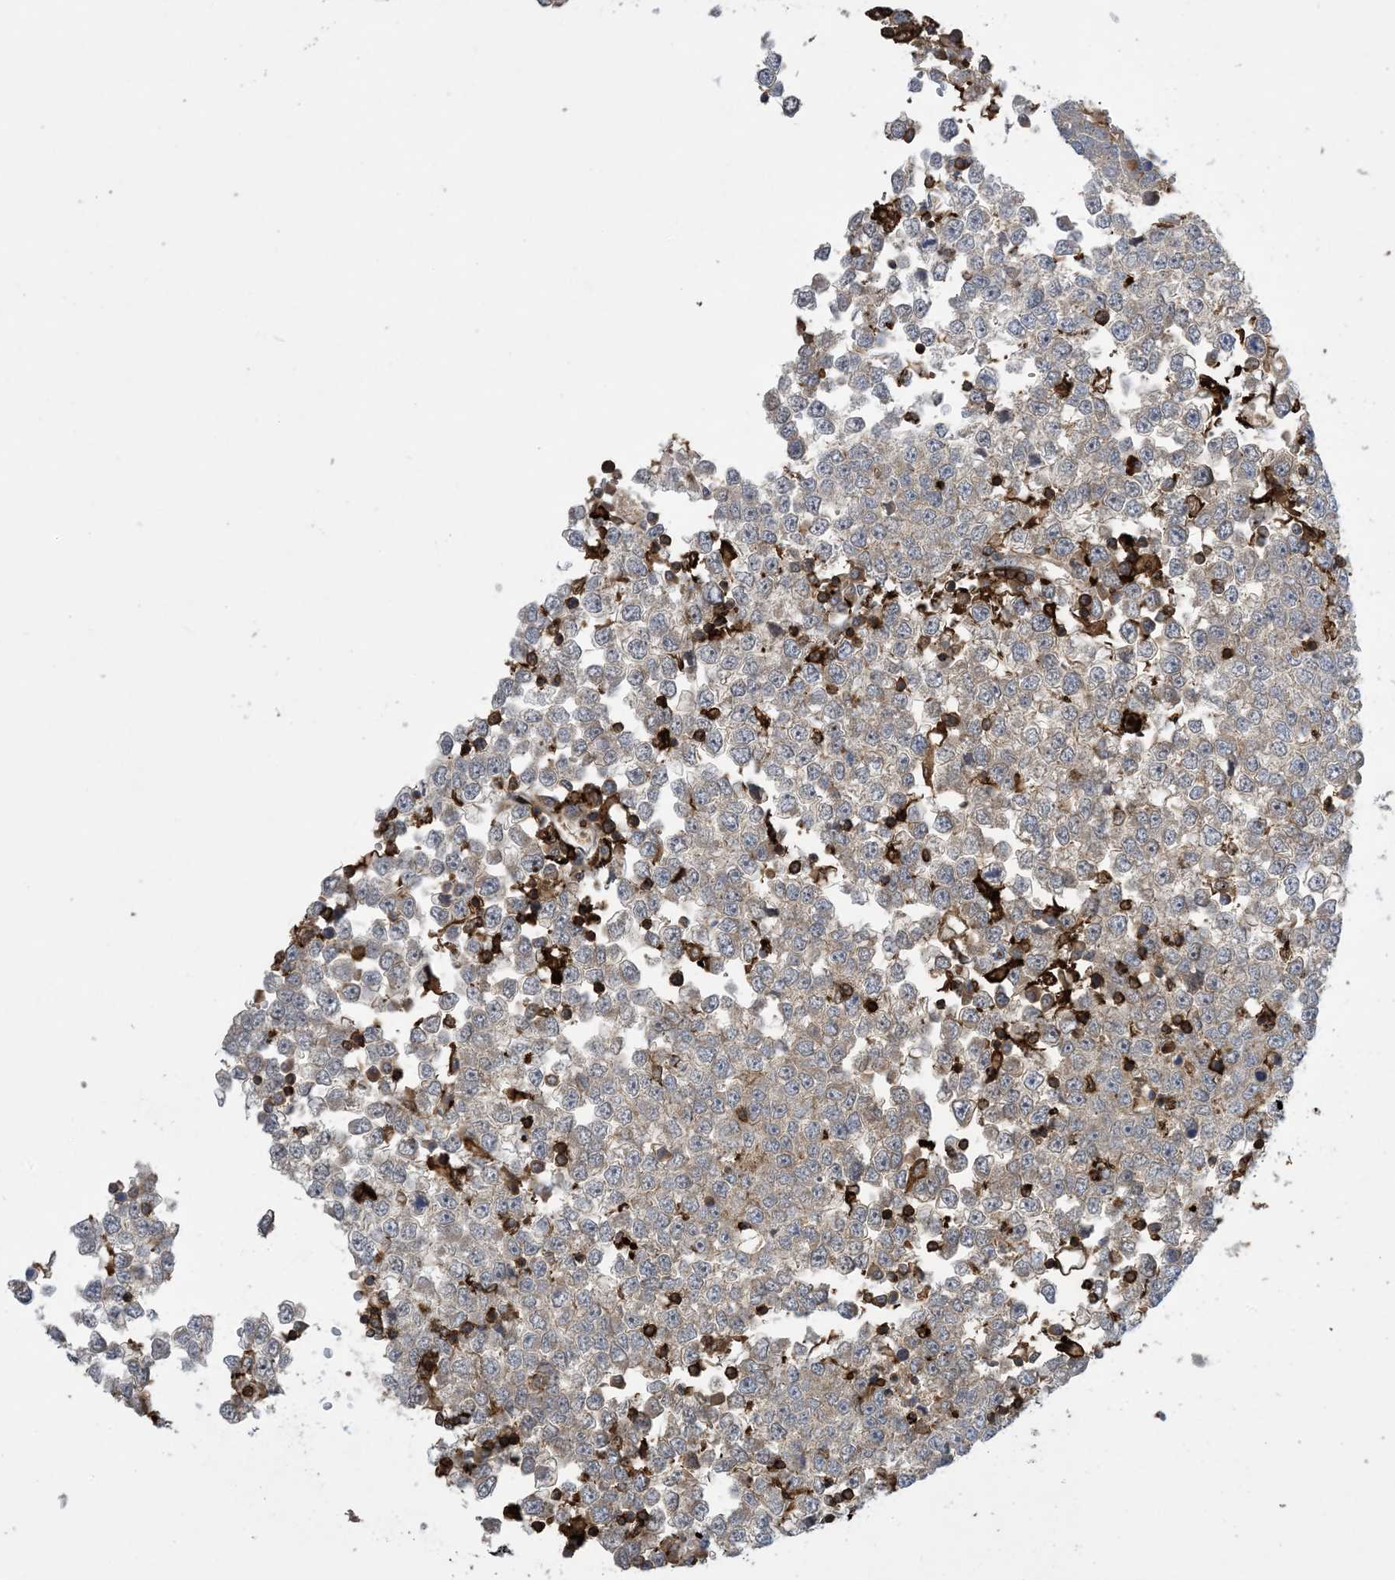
{"staining": {"intensity": "weak", "quantity": "25%-75%", "location": "cytoplasmic/membranous"}, "tissue": "testis cancer", "cell_type": "Tumor cells", "image_type": "cancer", "snomed": [{"axis": "morphology", "description": "Seminoma, NOS"}, {"axis": "topography", "description": "Testis"}], "caption": "DAB immunohistochemical staining of testis seminoma displays weak cytoplasmic/membranous protein expression in about 25%-75% of tumor cells.", "gene": "AK9", "patient": {"sex": "male", "age": 65}}